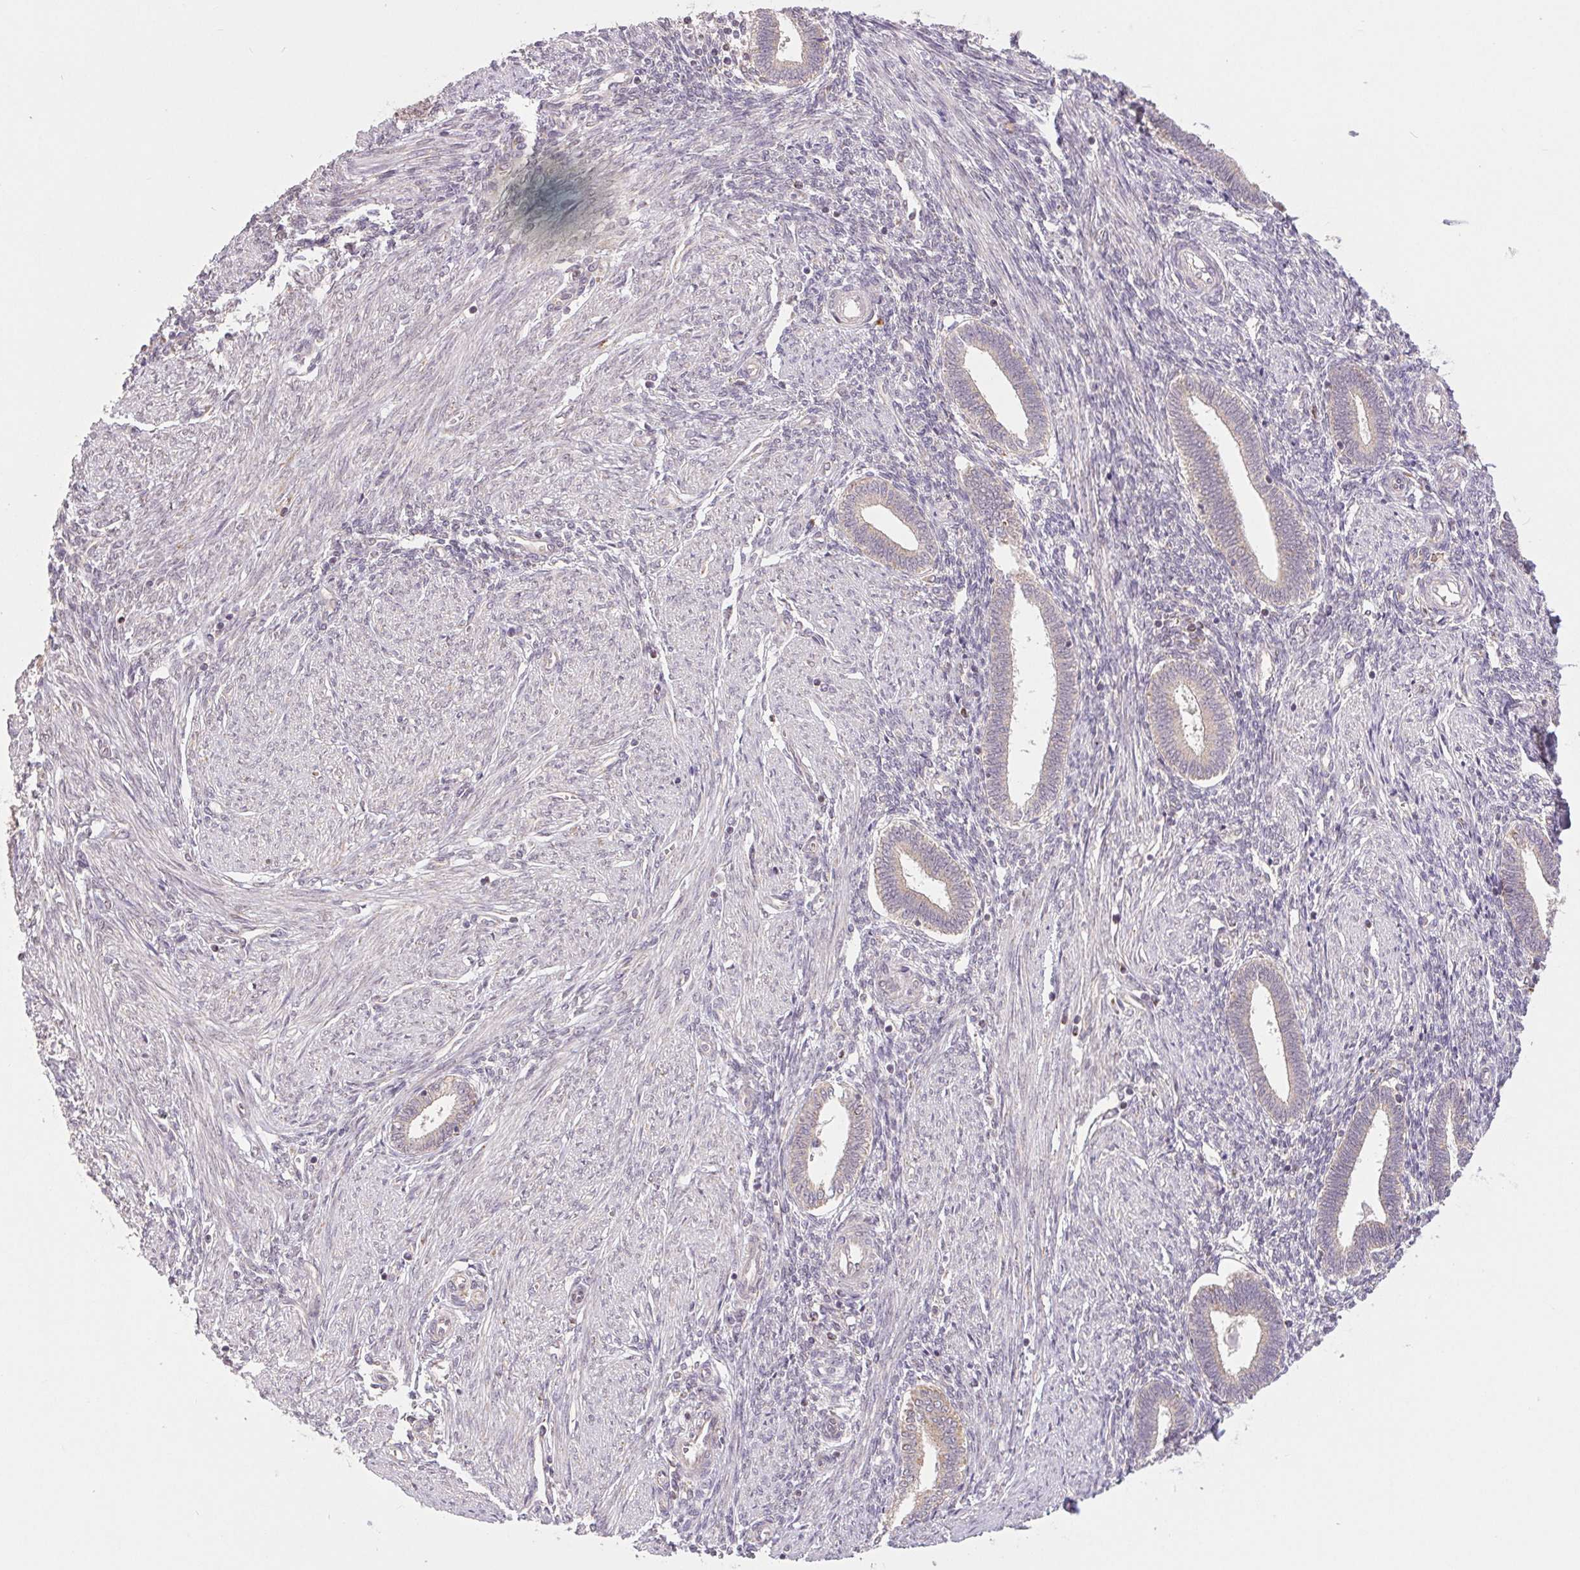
{"staining": {"intensity": "negative", "quantity": "none", "location": "none"}, "tissue": "endometrium", "cell_type": "Cells in endometrial stroma", "image_type": "normal", "snomed": [{"axis": "morphology", "description": "Normal tissue, NOS"}, {"axis": "topography", "description": "Endometrium"}], "caption": "There is no significant staining in cells in endometrial stroma of endometrium. (Immunohistochemistry (ihc), brightfield microscopy, high magnification).", "gene": "MAP3K5", "patient": {"sex": "female", "age": 42}}